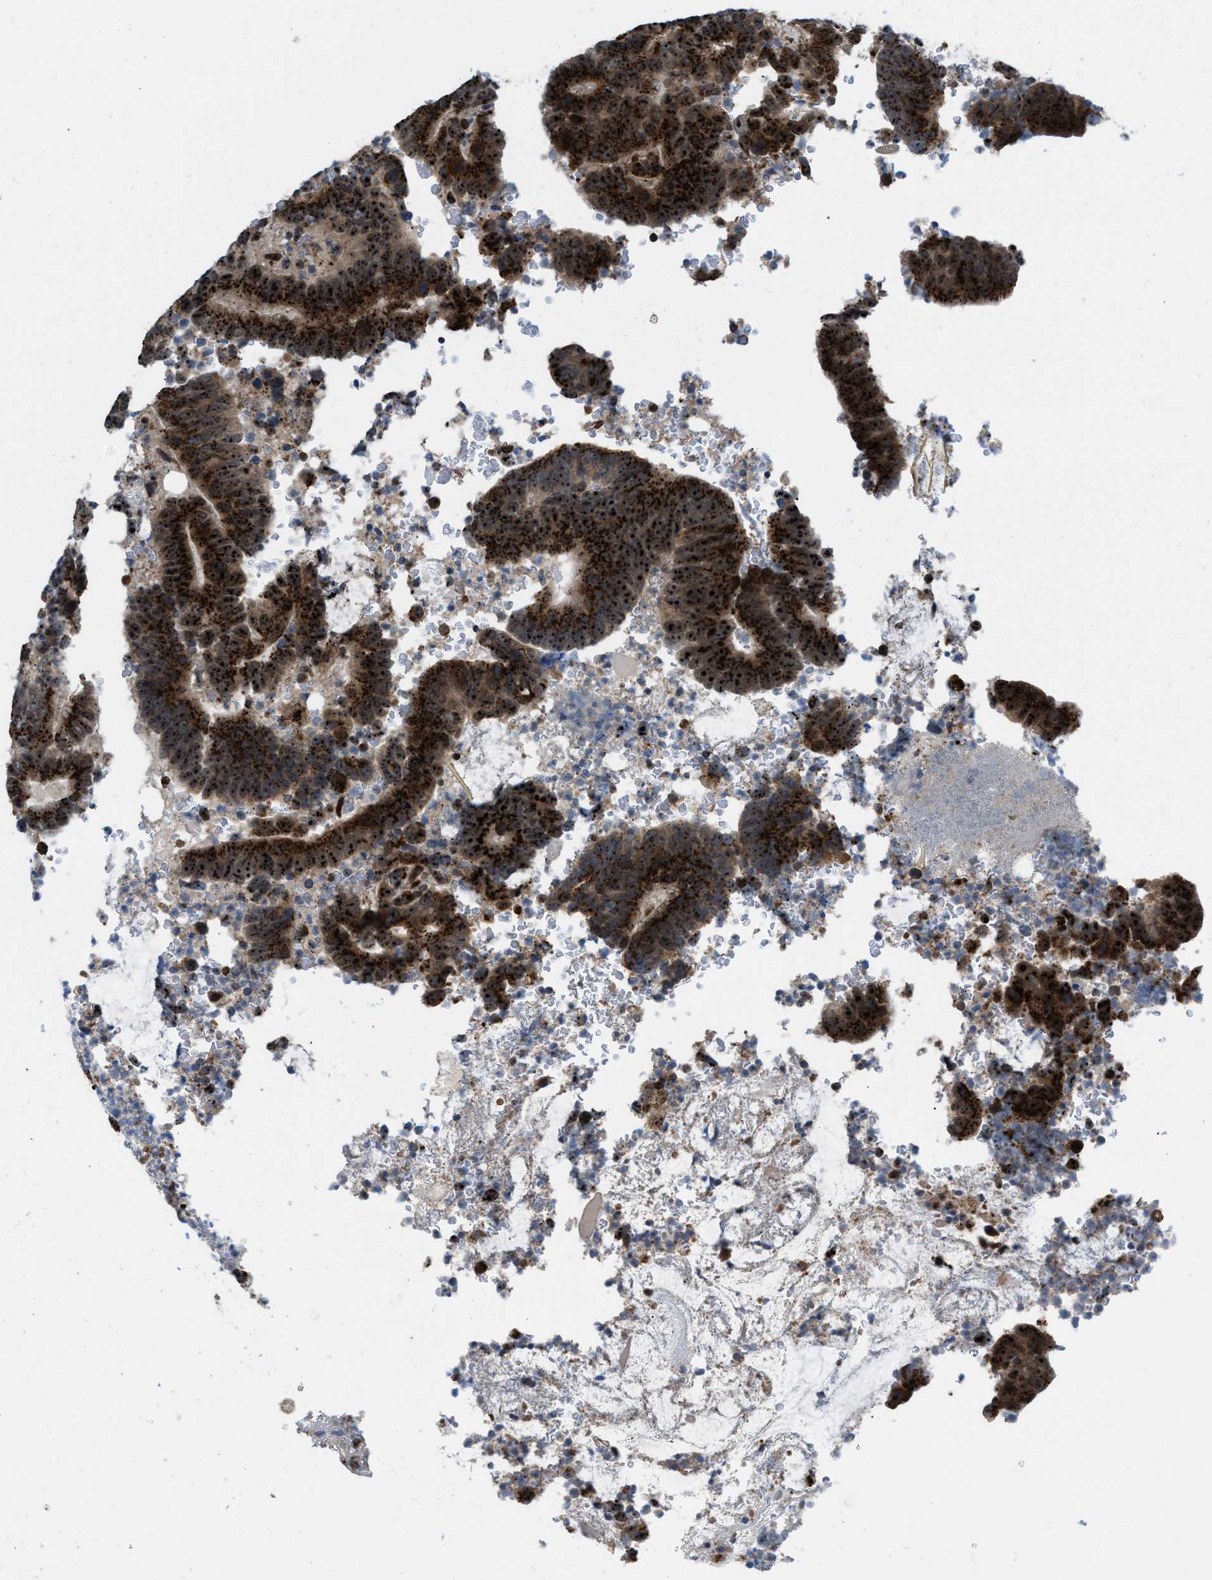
{"staining": {"intensity": "strong", "quantity": ">75%", "location": "cytoplasmic/membranous,nuclear"}, "tissue": "colorectal cancer", "cell_type": "Tumor cells", "image_type": "cancer", "snomed": [{"axis": "morphology", "description": "Adenocarcinoma, NOS"}, {"axis": "topography", "description": "Colon"}], "caption": "Brown immunohistochemical staining in human colorectal cancer shows strong cytoplasmic/membranous and nuclear staining in approximately >75% of tumor cells. The protein of interest is stained brown, and the nuclei are stained in blue (DAB (3,3'-diaminobenzidine) IHC with brightfield microscopy, high magnification).", "gene": "SLC38A10", "patient": {"sex": "male", "age": 56}}